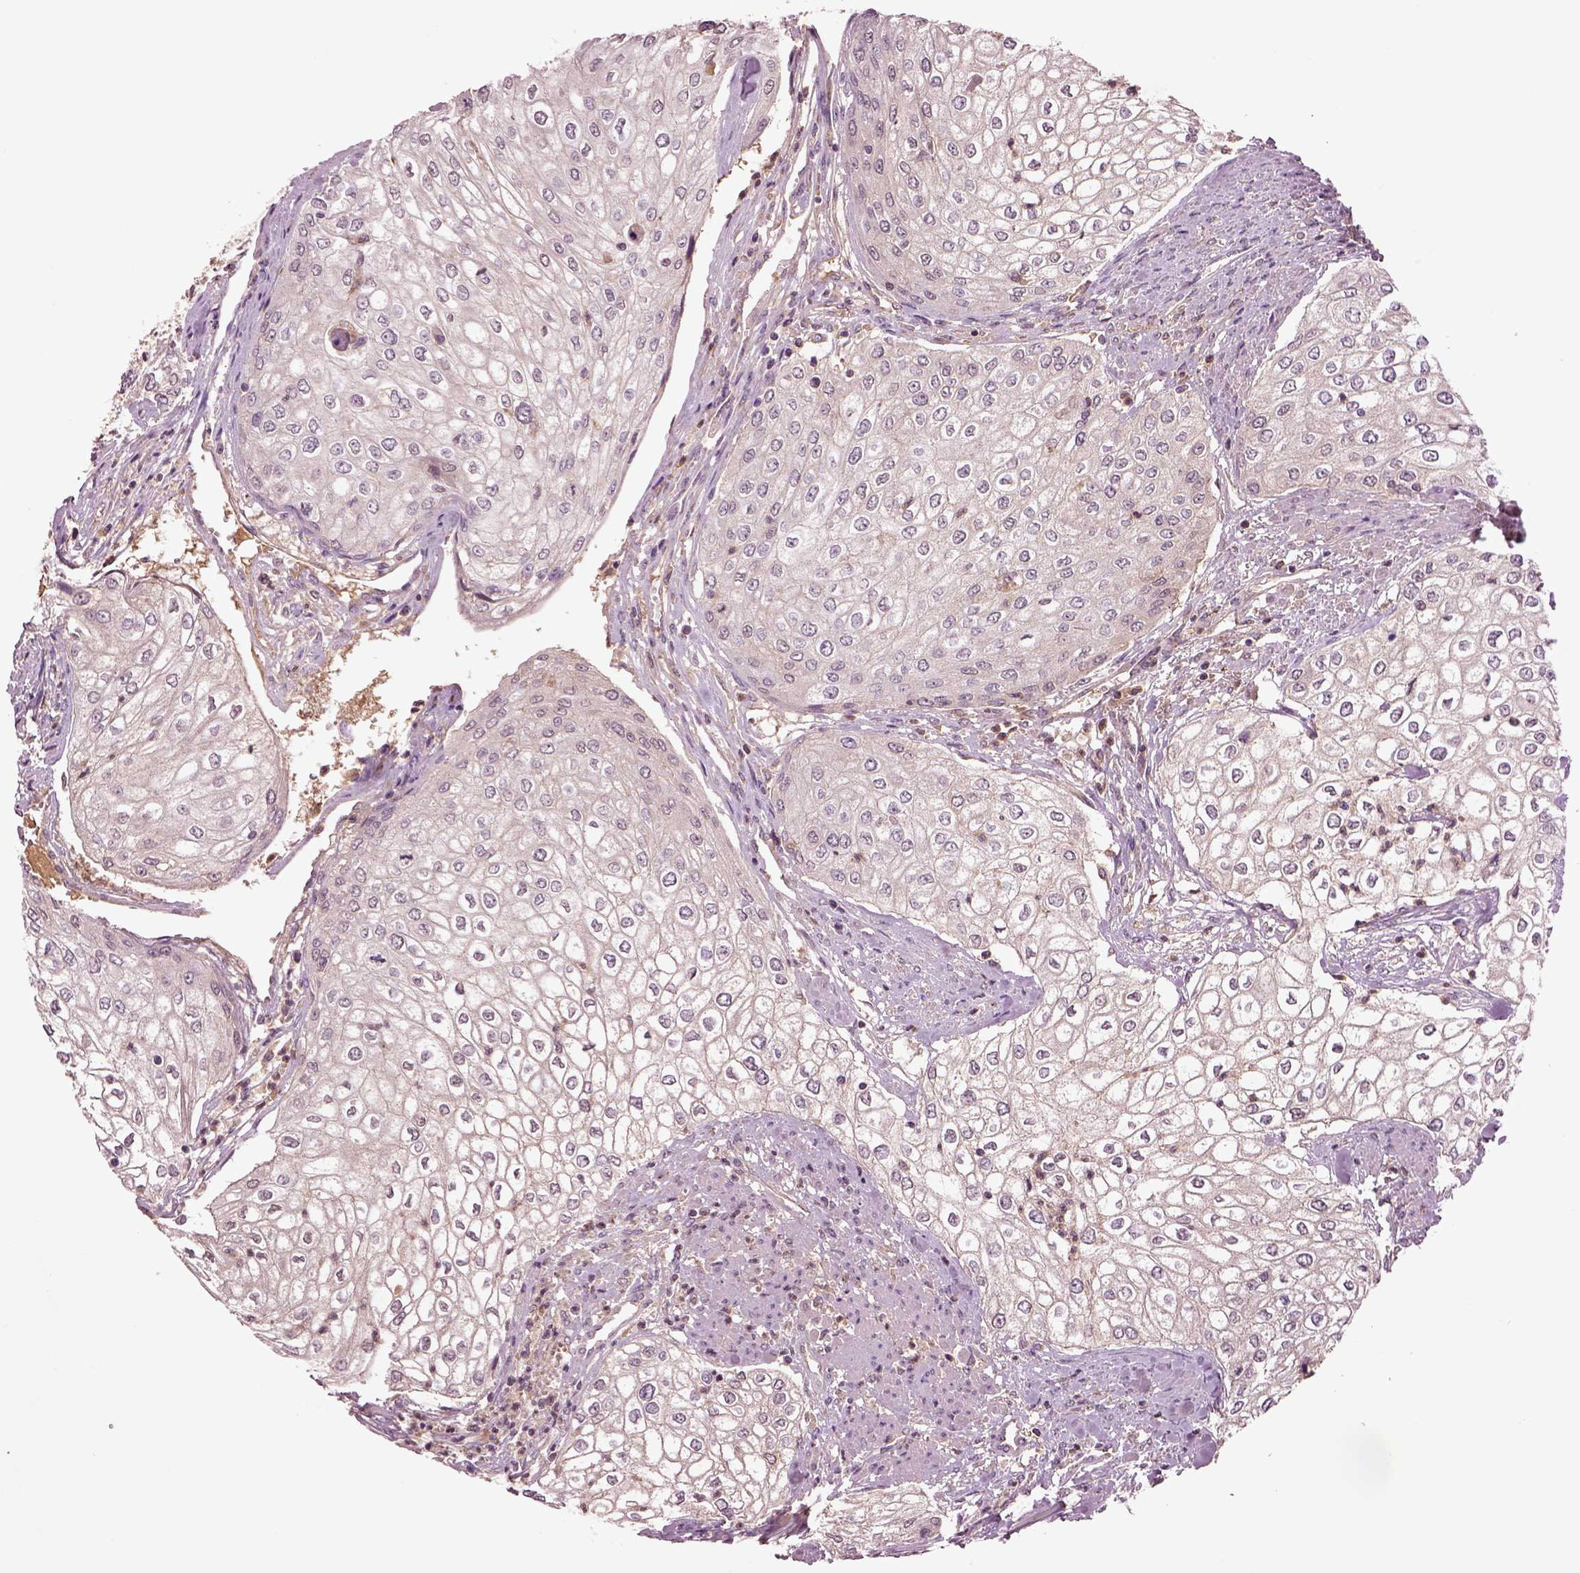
{"staining": {"intensity": "negative", "quantity": "none", "location": "none"}, "tissue": "urothelial cancer", "cell_type": "Tumor cells", "image_type": "cancer", "snomed": [{"axis": "morphology", "description": "Urothelial carcinoma, High grade"}, {"axis": "topography", "description": "Urinary bladder"}], "caption": "Human urothelial cancer stained for a protein using IHC shows no expression in tumor cells.", "gene": "MDP1", "patient": {"sex": "male", "age": 62}}